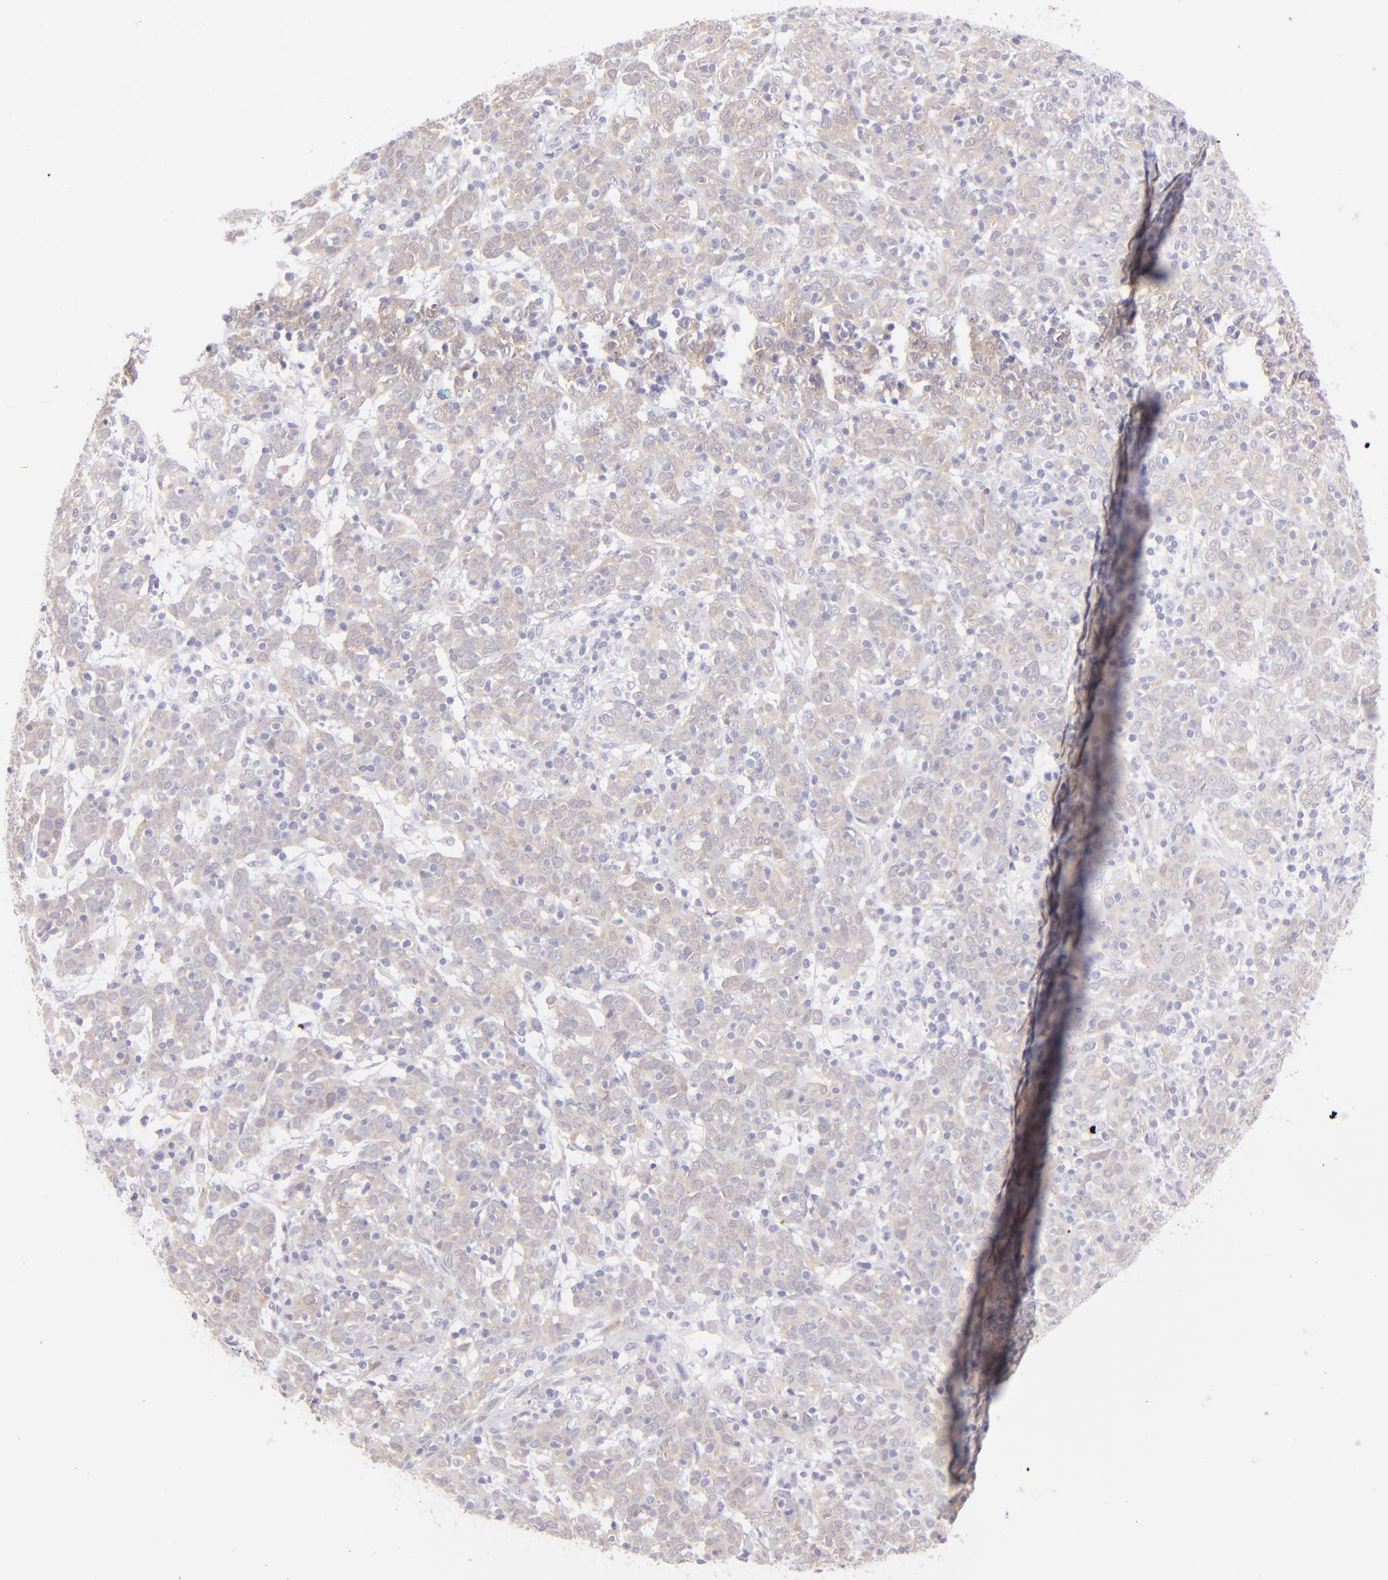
{"staining": {"intensity": "weak", "quantity": ">75%", "location": "cytoplasmic/membranous"}, "tissue": "cervical cancer", "cell_type": "Tumor cells", "image_type": "cancer", "snomed": [{"axis": "morphology", "description": "Normal tissue, NOS"}, {"axis": "morphology", "description": "Squamous cell carcinoma, NOS"}, {"axis": "topography", "description": "Cervix"}], "caption": "The immunohistochemical stain shows weak cytoplasmic/membranous expression in tumor cells of cervical cancer tissue.", "gene": "SH2D4A", "patient": {"sex": "female", "age": 67}}